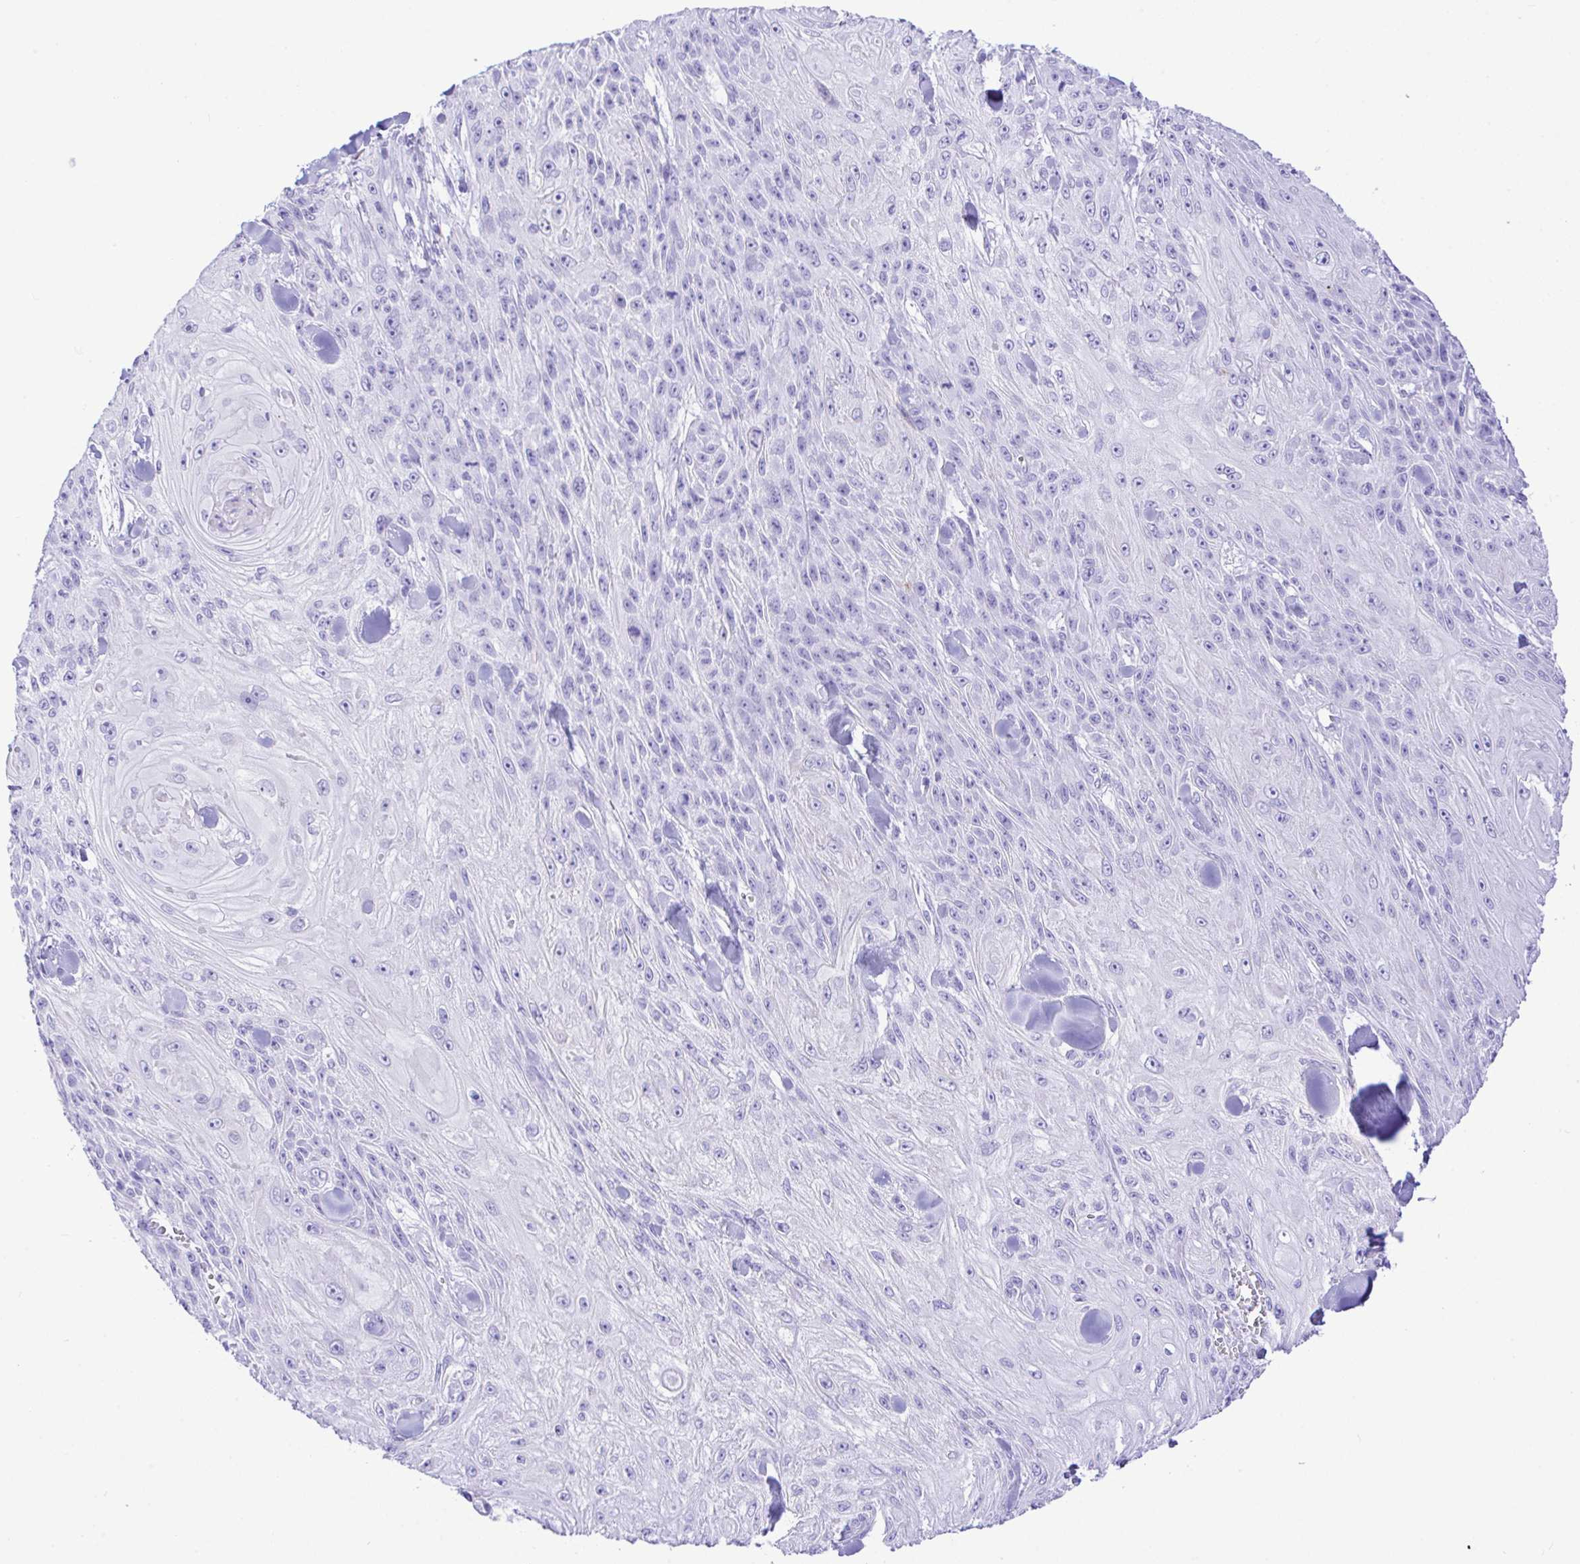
{"staining": {"intensity": "negative", "quantity": "none", "location": "none"}, "tissue": "skin cancer", "cell_type": "Tumor cells", "image_type": "cancer", "snomed": [{"axis": "morphology", "description": "Squamous cell carcinoma, NOS"}, {"axis": "topography", "description": "Skin"}], "caption": "Skin cancer stained for a protein using immunohistochemistry (IHC) exhibits no expression tumor cells.", "gene": "SELENOV", "patient": {"sex": "male", "age": 88}}